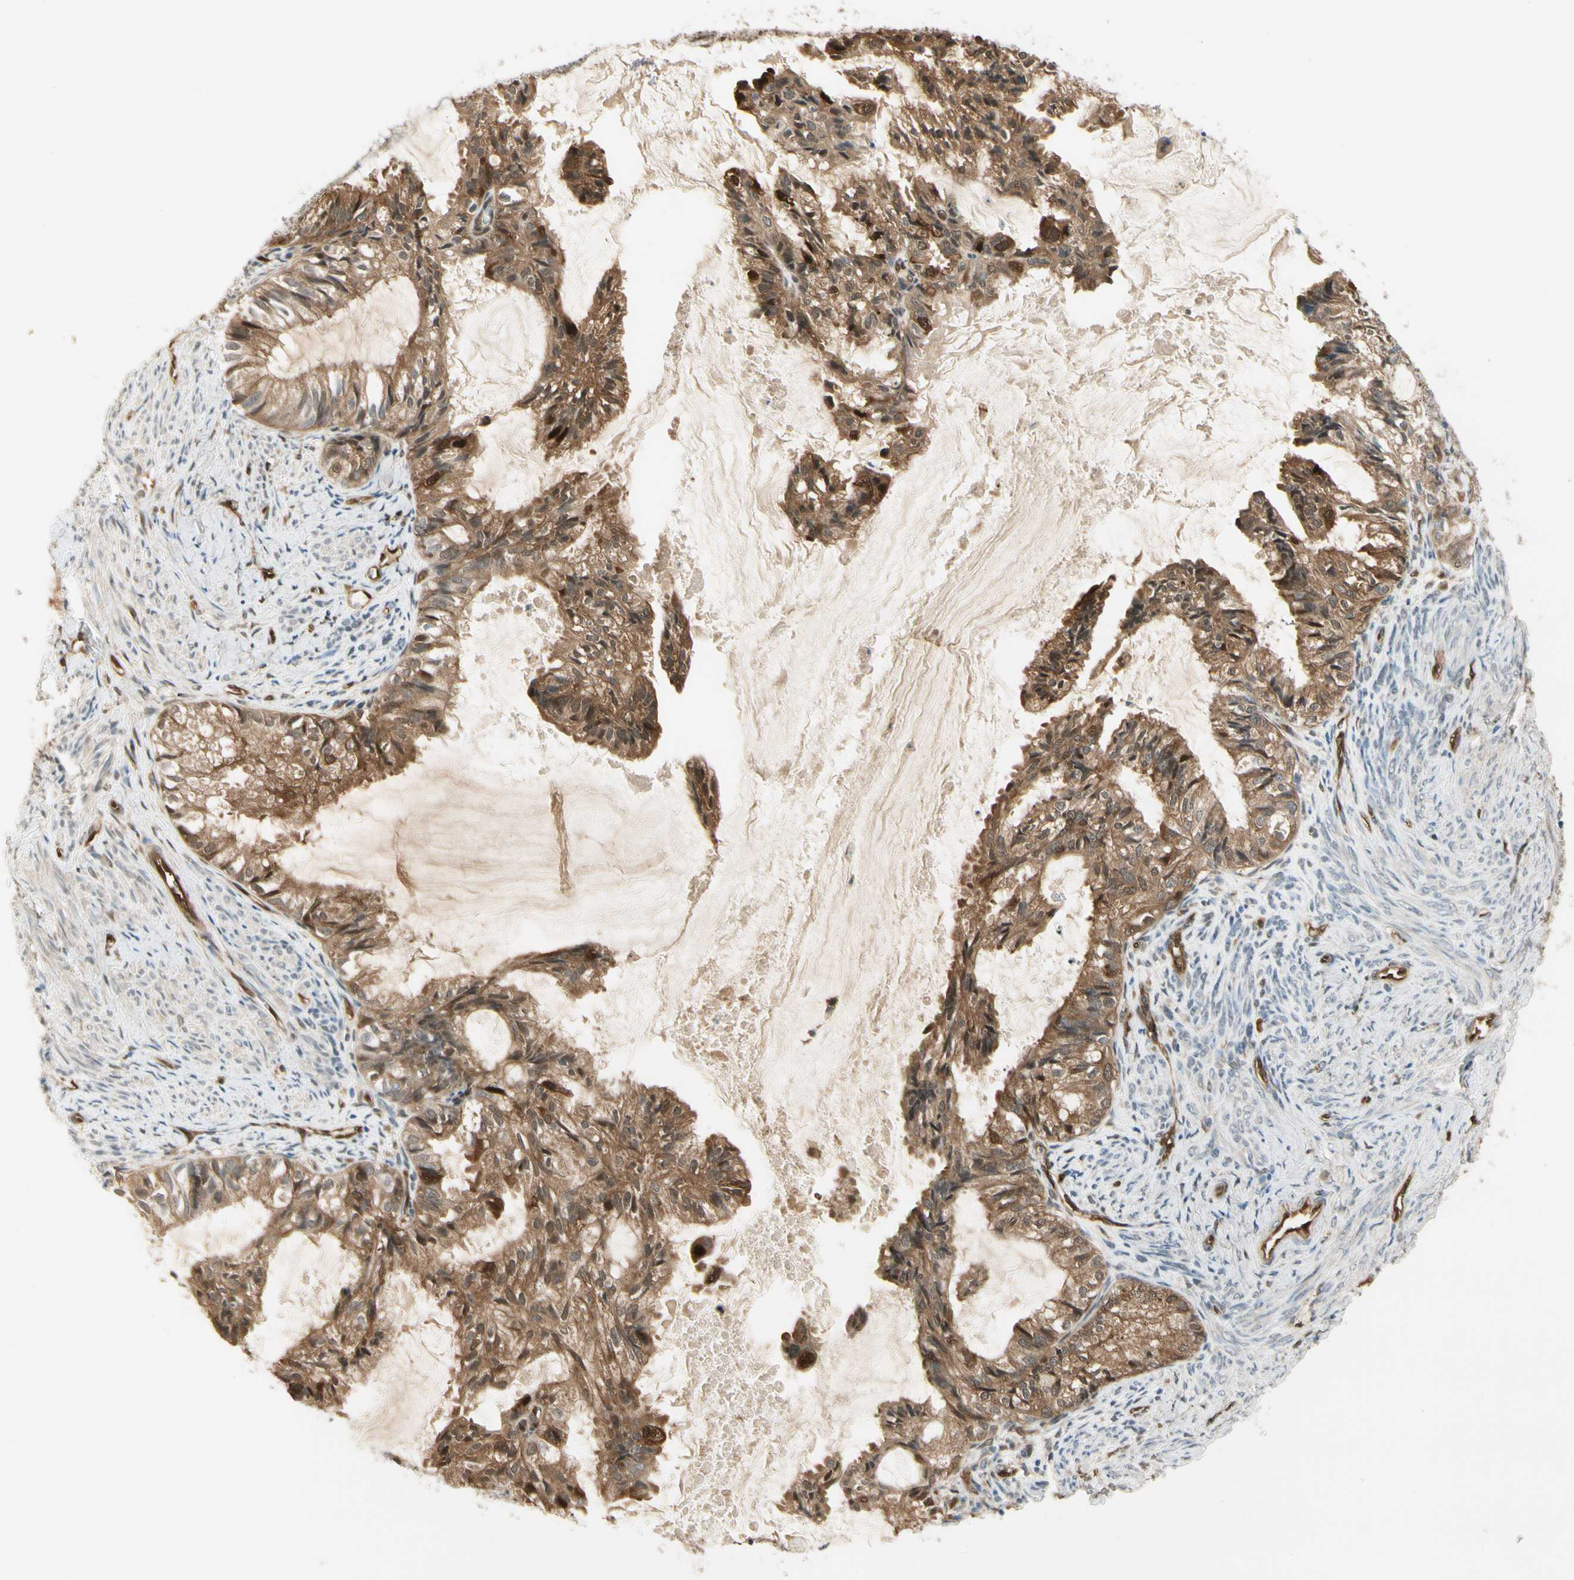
{"staining": {"intensity": "moderate", "quantity": ">75%", "location": "cytoplasmic/membranous"}, "tissue": "cervical cancer", "cell_type": "Tumor cells", "image_type": "cancer", "snomed": [{"axis": "morphology", "description": "Normal tissue, NOS"}, {"axis": "morphology", "description": "Adenocarcinoma, NOS"}, {"axis": "topography", "description": "Cervix"}, {"axis": "topography", "description": "Endometrium"}], "caption": "Protein staining of adenocarcinoma (cervical) tissue shows moderate cytoplasmic/membranous expression in approximately >75% of tumor cells.", "gene": "SERPINB6", "patient": {"sex": "female", "age": 86}}